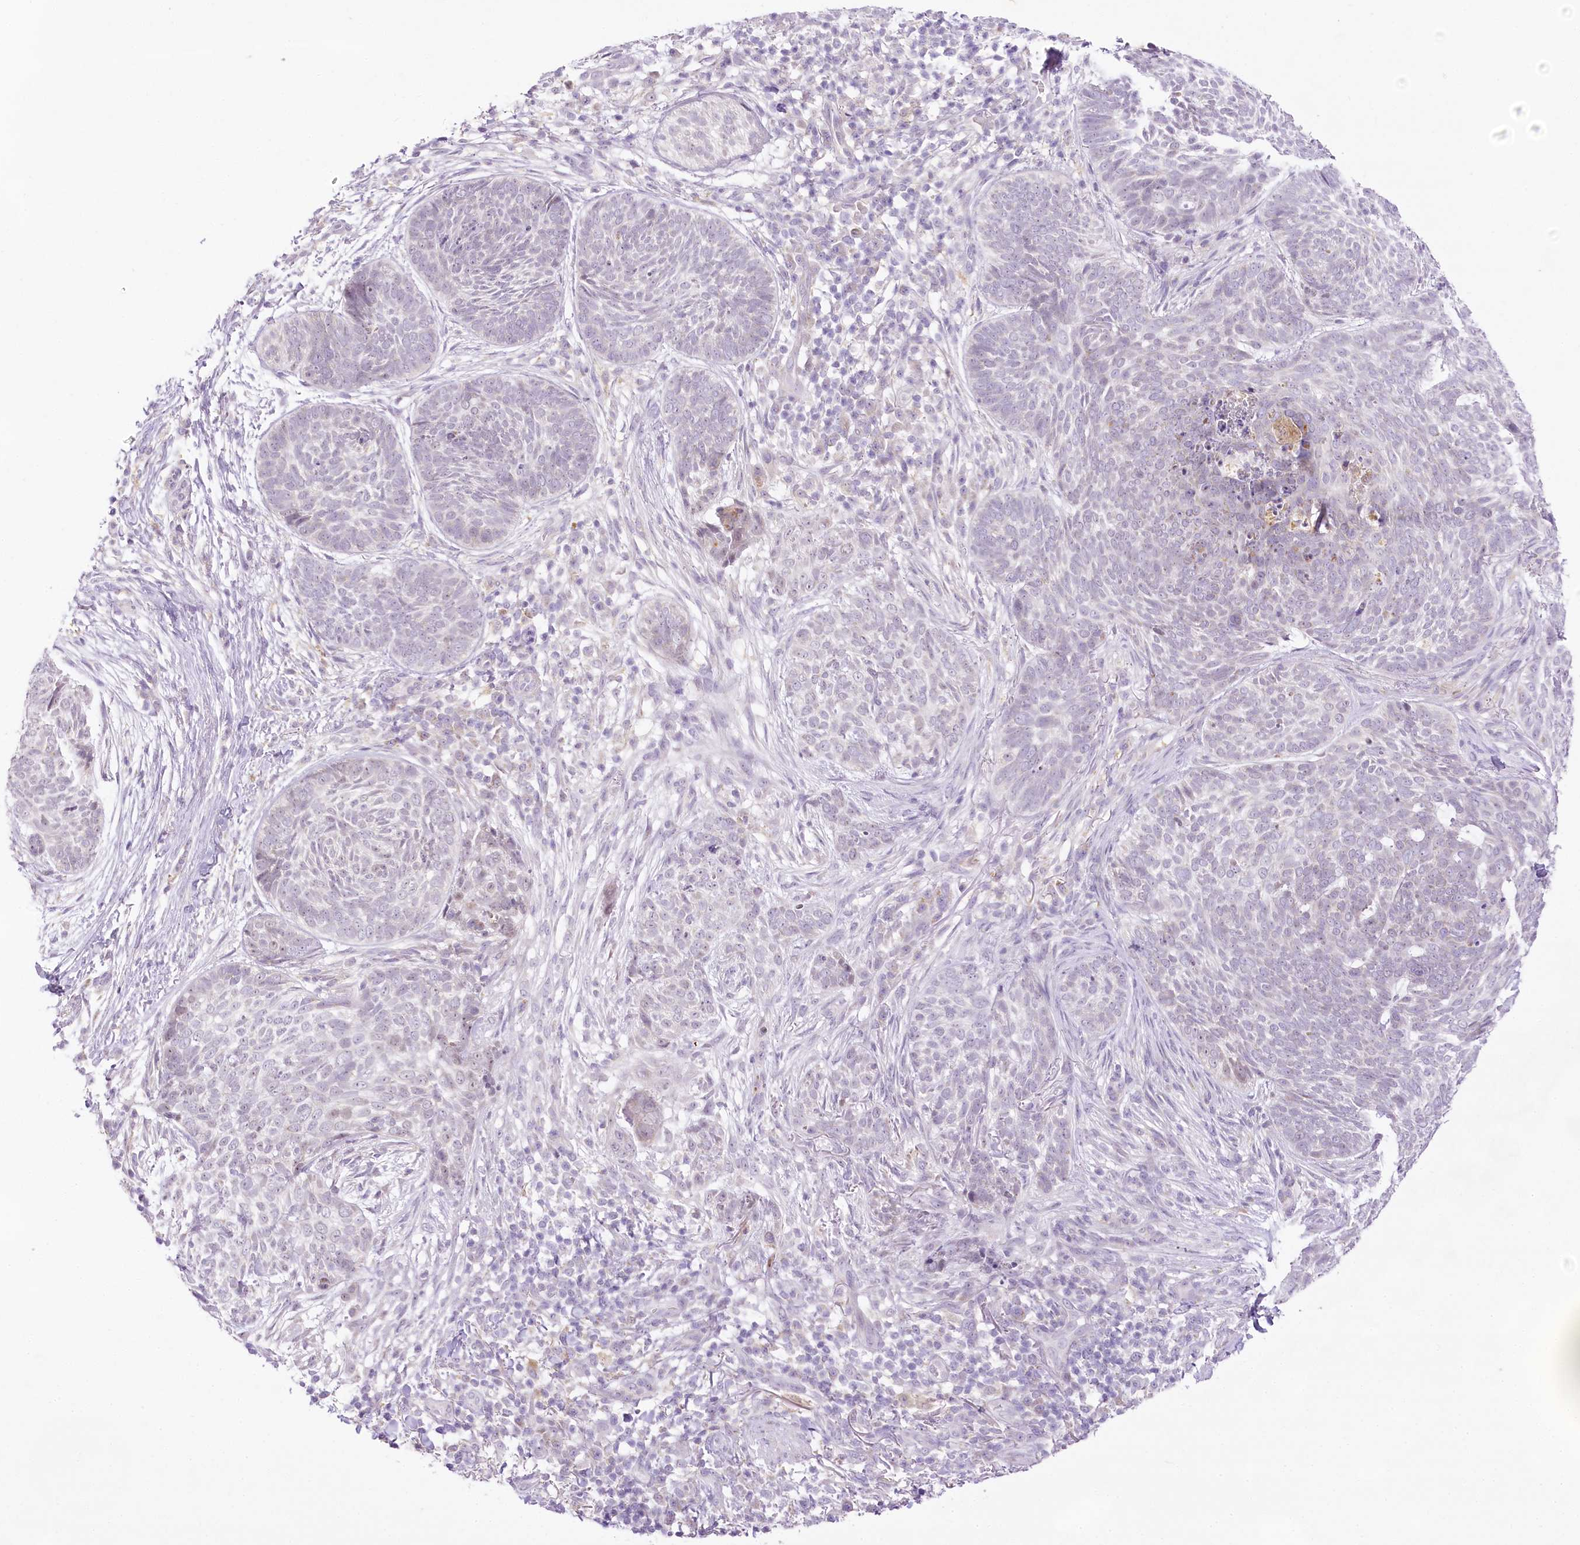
{"staining": {"intensity": "negative", "quantity": "none", "location": "none"}, "tissue": "skin cancer", "cell_type": "Tumor cells", "image_type": "cancer", "snomed": [{"axis": "morphology", "description": "Basal cell carcinoma"}, {"axis": "topography", "description": "Skin"}], "caption": "Image shows no significant protein expression in tumor cells of skin basal cell carcinoma.", "gene": "CCDC30", "patient": {"sex": "female", "age": 64}}